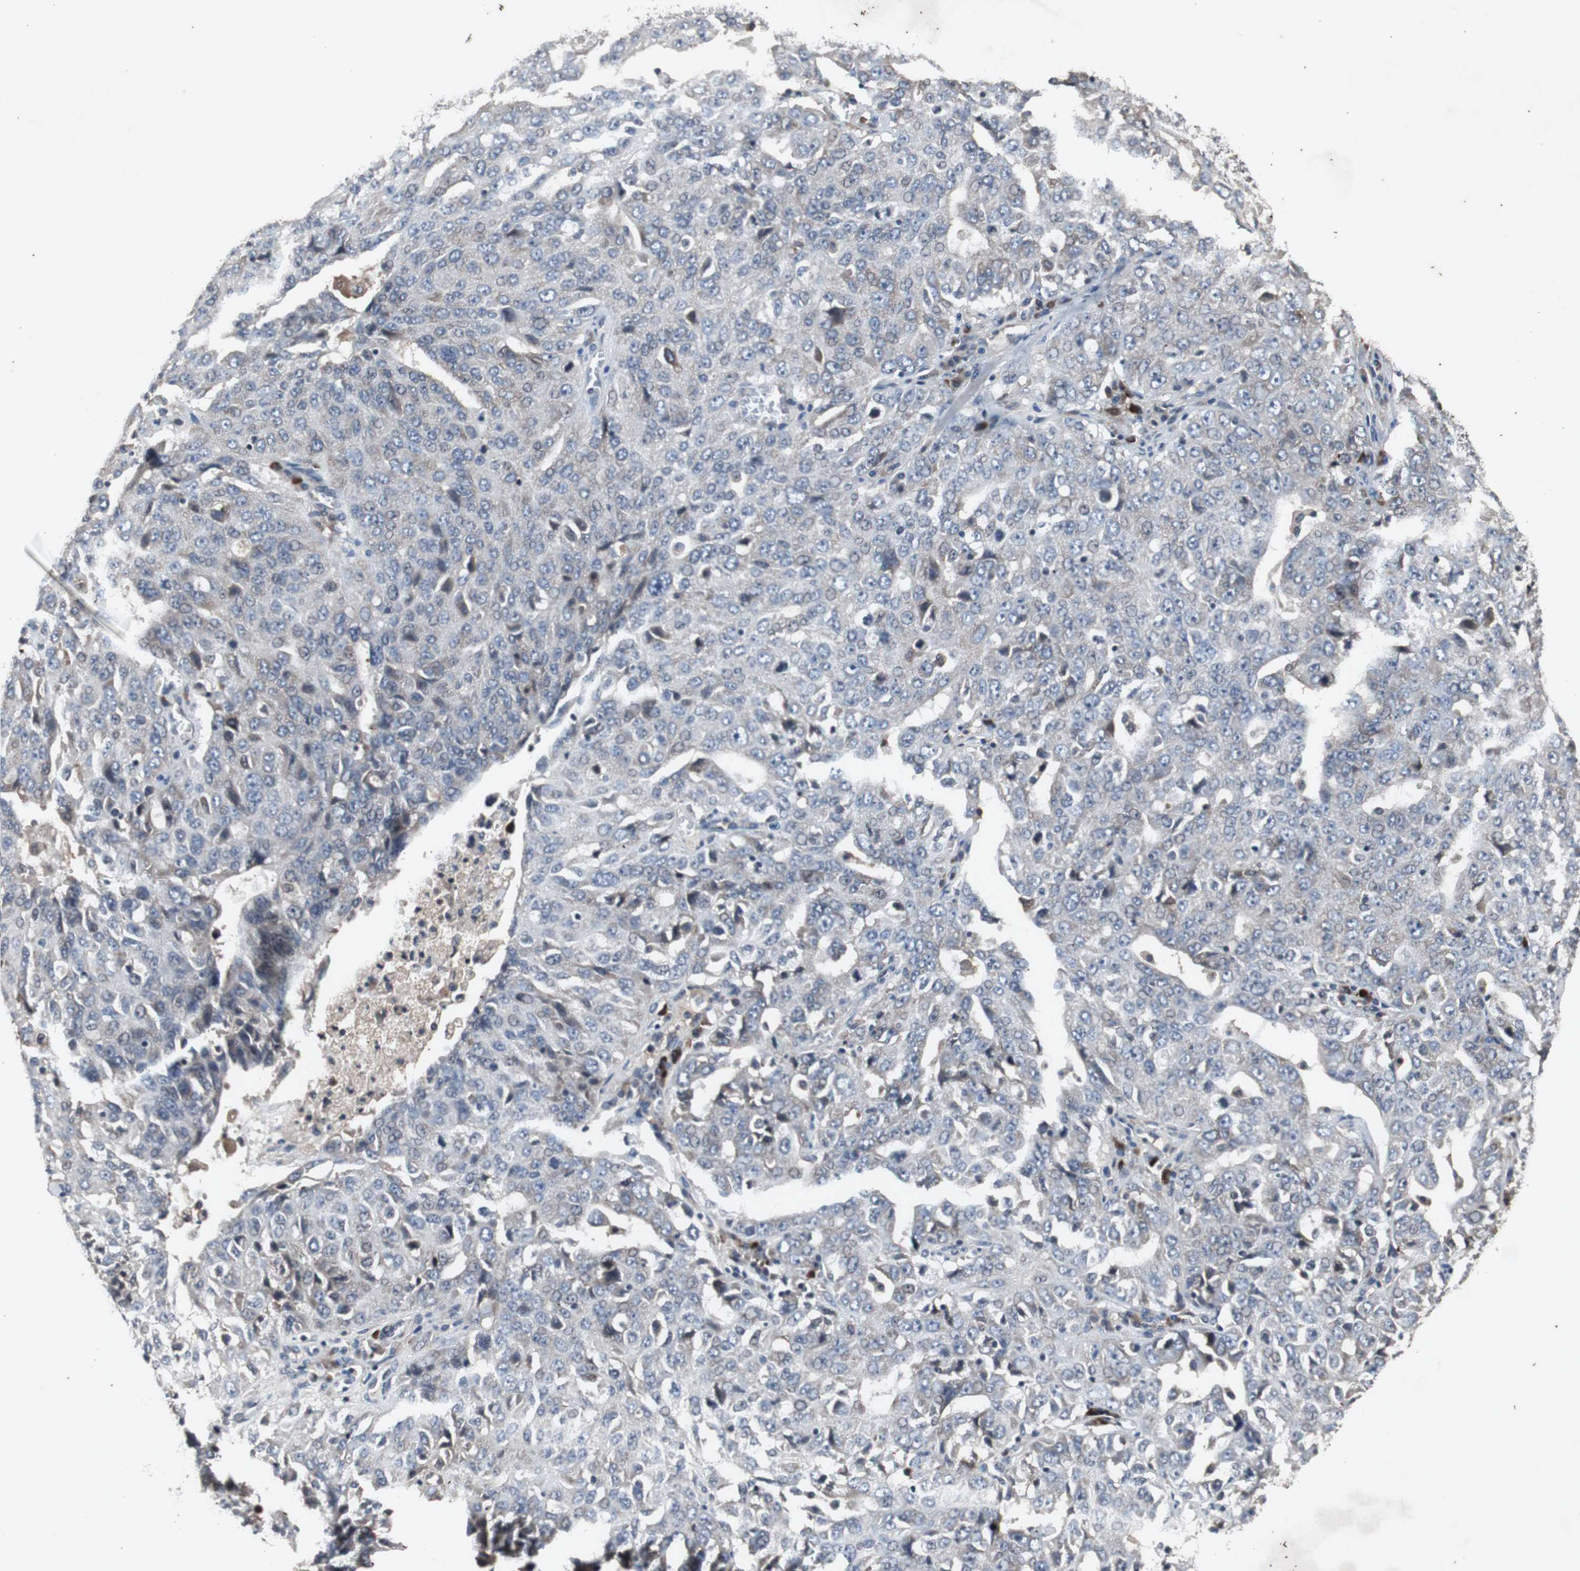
{"staining": {"intensity": "negative", "quantity": "none", "location": "none"}, "tissue": "ovarian cancer", "cell_type": "Tumor cells", "image_type": "cancer", "snomed": [{"axis": "morphology", "description": "Carcinoma, endometroid"}, {"axis": "topography", "description": "Ovary"}], "caption": "DAB (3,3'-diaminobenzidine) immunohistochemical staining of human endometroid carcinoma (ovarian) demonstrates no significant staining in tumor cells.", "gene": "CRADD", "patient": {"sex": "female", "age": 62}}